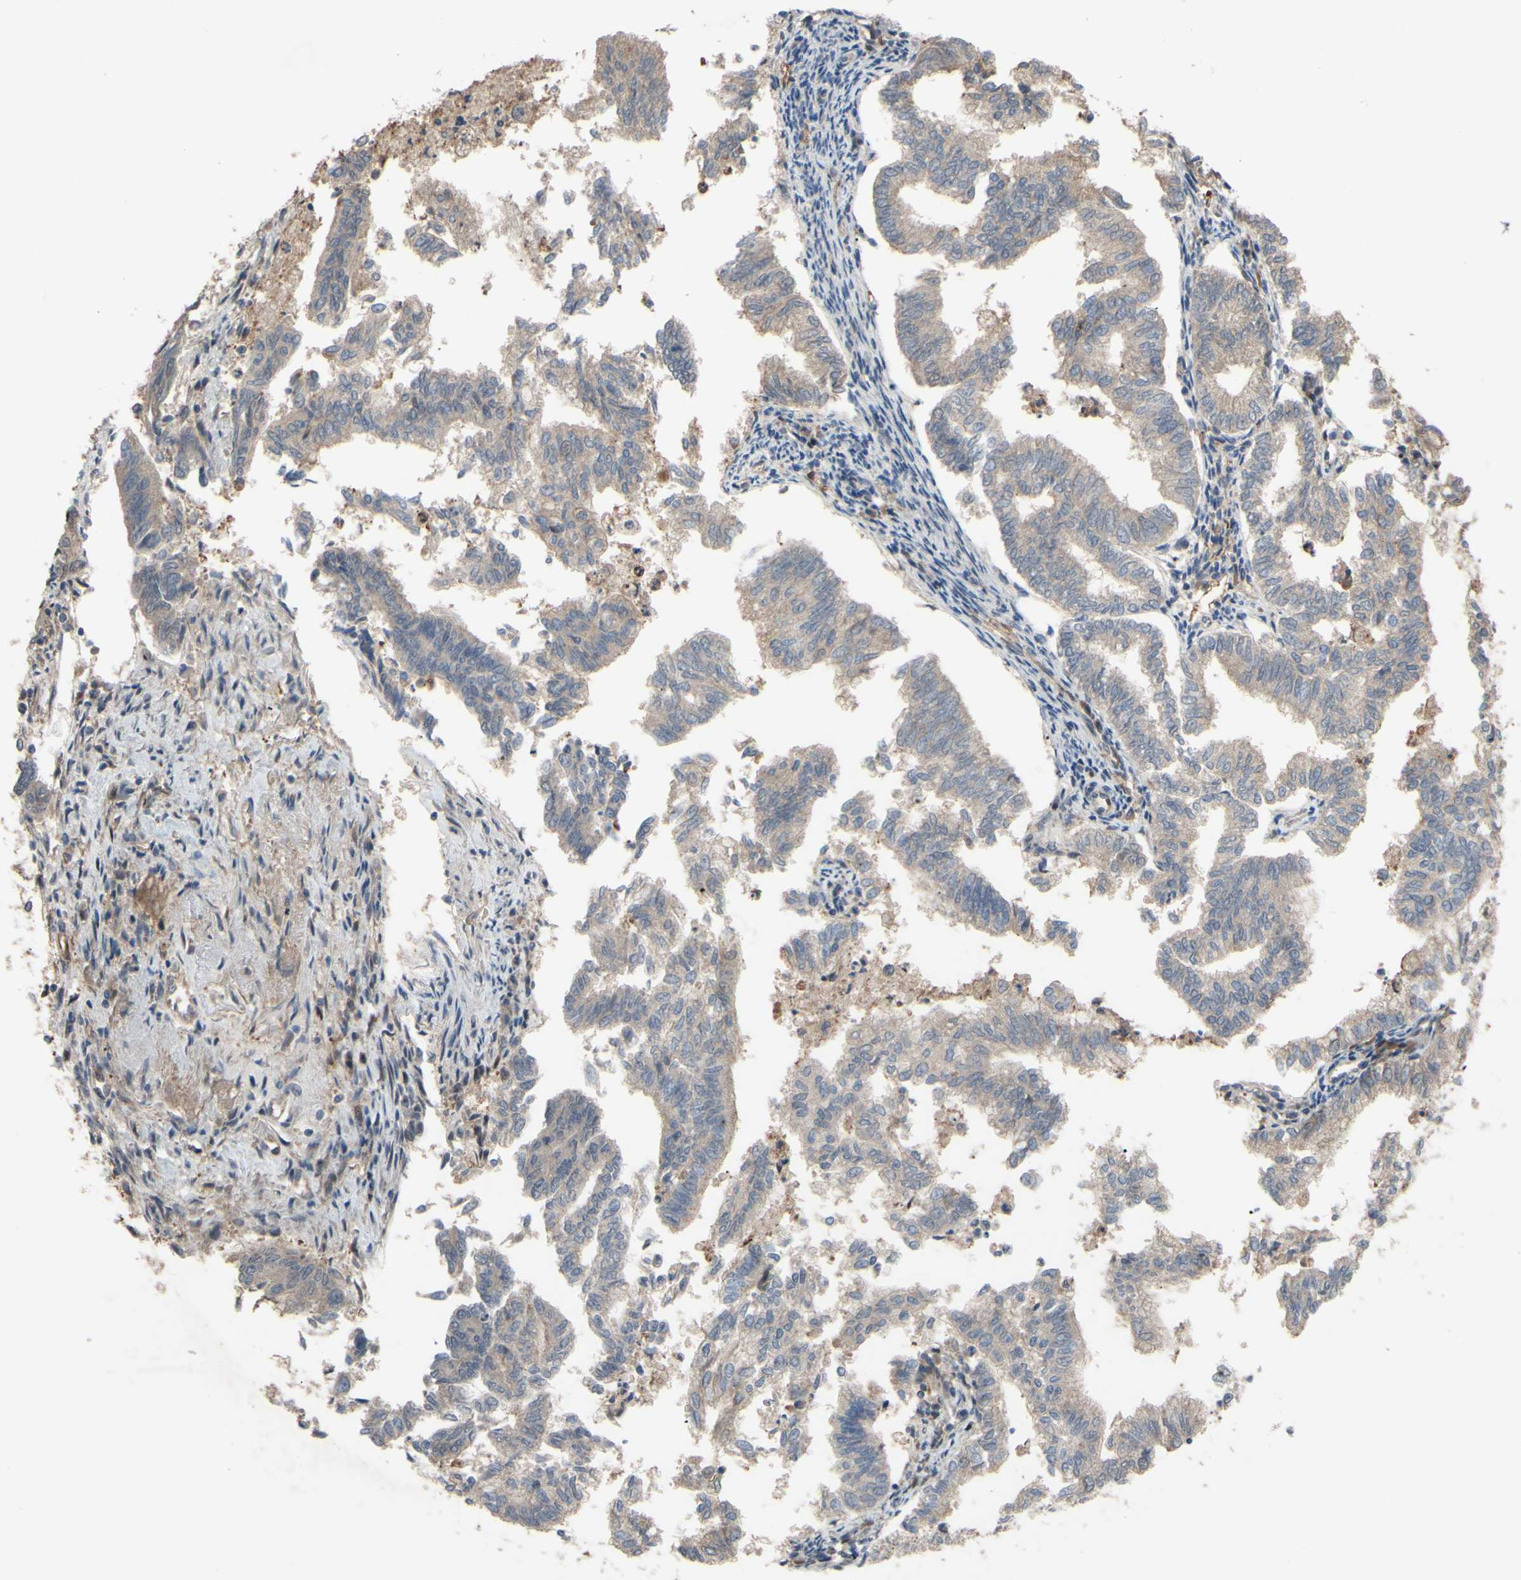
{"staining": {"intensity": "weak", "quantity": ">75%", "location": "cytoplasmic/membranous"}, "tissue": "endometrial cancer", "cell_type": "Tumor cells", "image_type": "cancer", "snomed": [{"axis": "morphology", "description": "Necrosis, NOS"}, {"axis": "morphology", "description": "Adenocarcinoma, NOS"}, {"axis": "topography", "description": "Endometrium"}], "caption": "Immunohistochemistry (DAB (3,3'-diaminobenzidine)) staining of endometrial adenocarcinoma demonstrates weak cytoplasmic/membranous protein expression in about >75% of tumor cells.", "gene": "SHROOM4", "patient": {"sex": "female", "age": 79}}